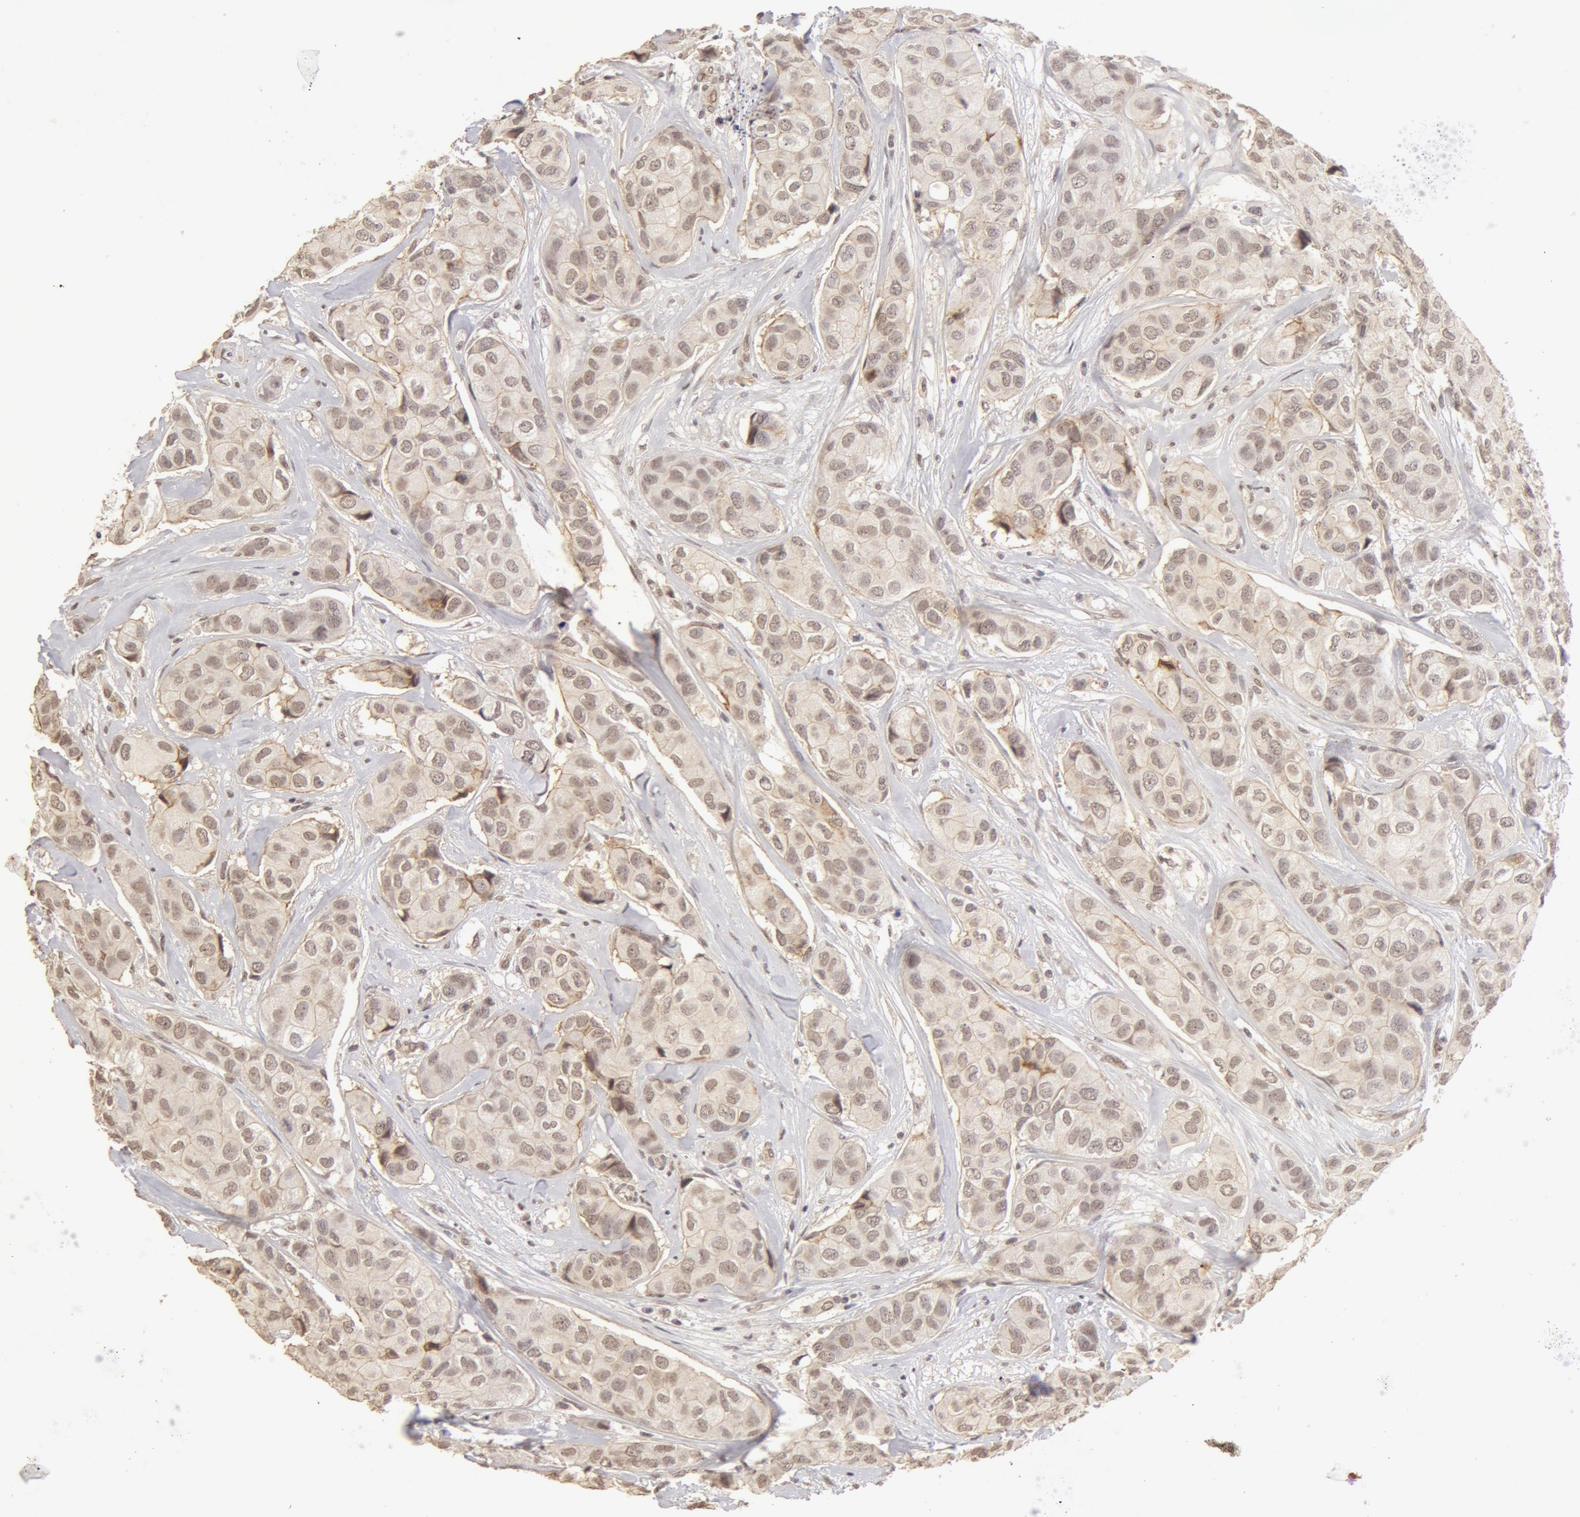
{"staining": {"intensity": "weak", "quantity": ">75%", "location": "cytoplasmic/membranous,nuclear"}, "tissue": "breast cancer", "cell_type": "Tumor cells", "image_type": "cancer", "snomed": [{"axis": "morphology", "description": "Duct carcinoma"}, {"axis": "topography", "description": "Breast"}], "caption": "Breast cancer was stained to show a protein in brown. There is low levels of weak cytoplasmic/membranous and nuclear staining in approximately >75% of tumor cells.", "gene": "ADAM10", "patient": {"sex": "female", "age": 68}}